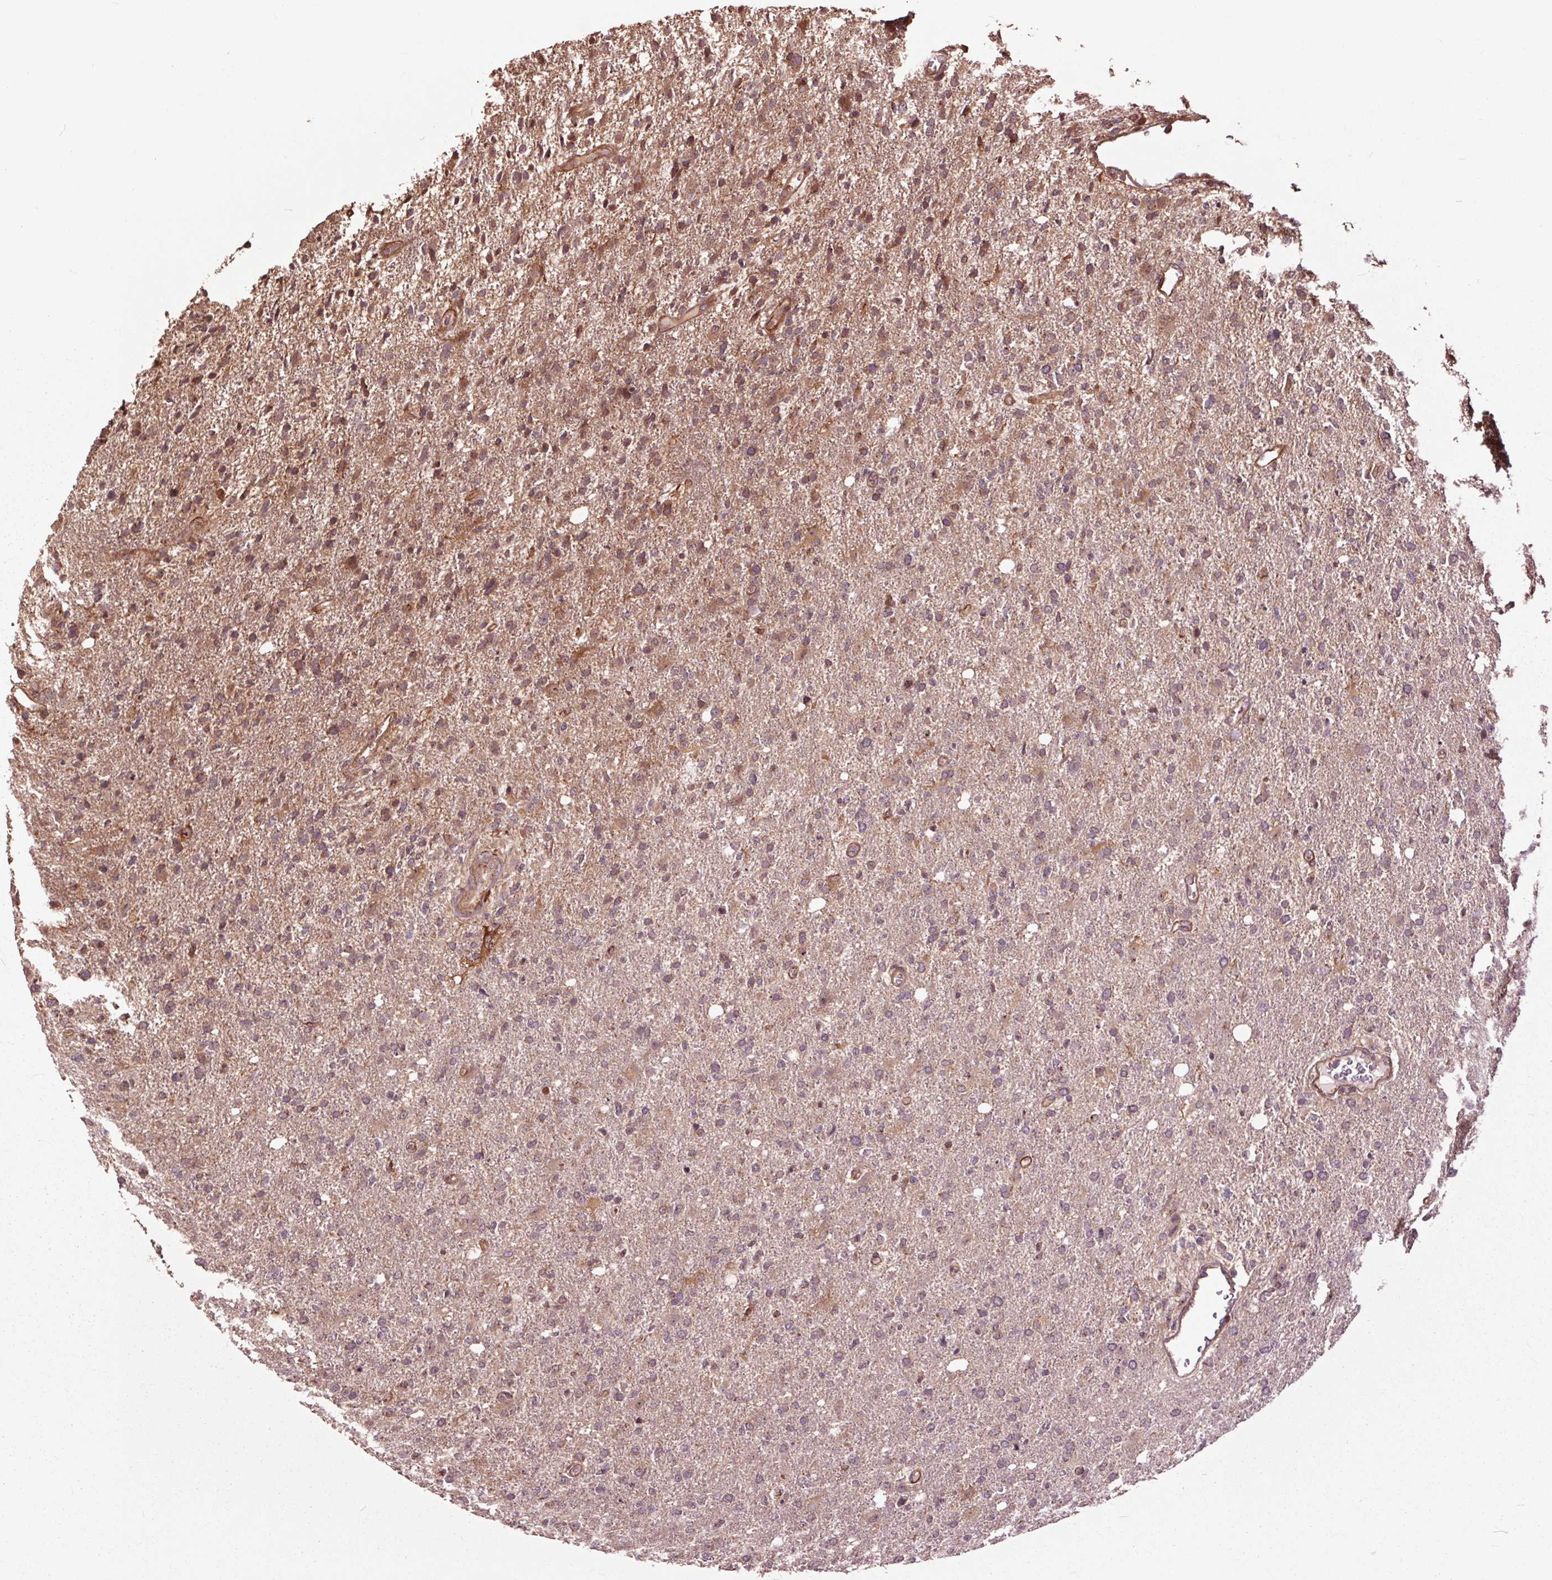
{"staining": {"intensity": "negative", "quantity": "none", "location": "none"}, "tissue": "glioma", "cell_type": "Tumor cells", "image_type": "cancer", "snomed": [{"axis": "morphology", "description": "Glioma, malignant, High grade"}, {"axis": "topography", "description": "Cerebral cortex"}], "caption": "Tumor cells are negative for brown protein staining in glioma.", "gene": "CEP95", "patient": {"sex": "male", "age": 70}}